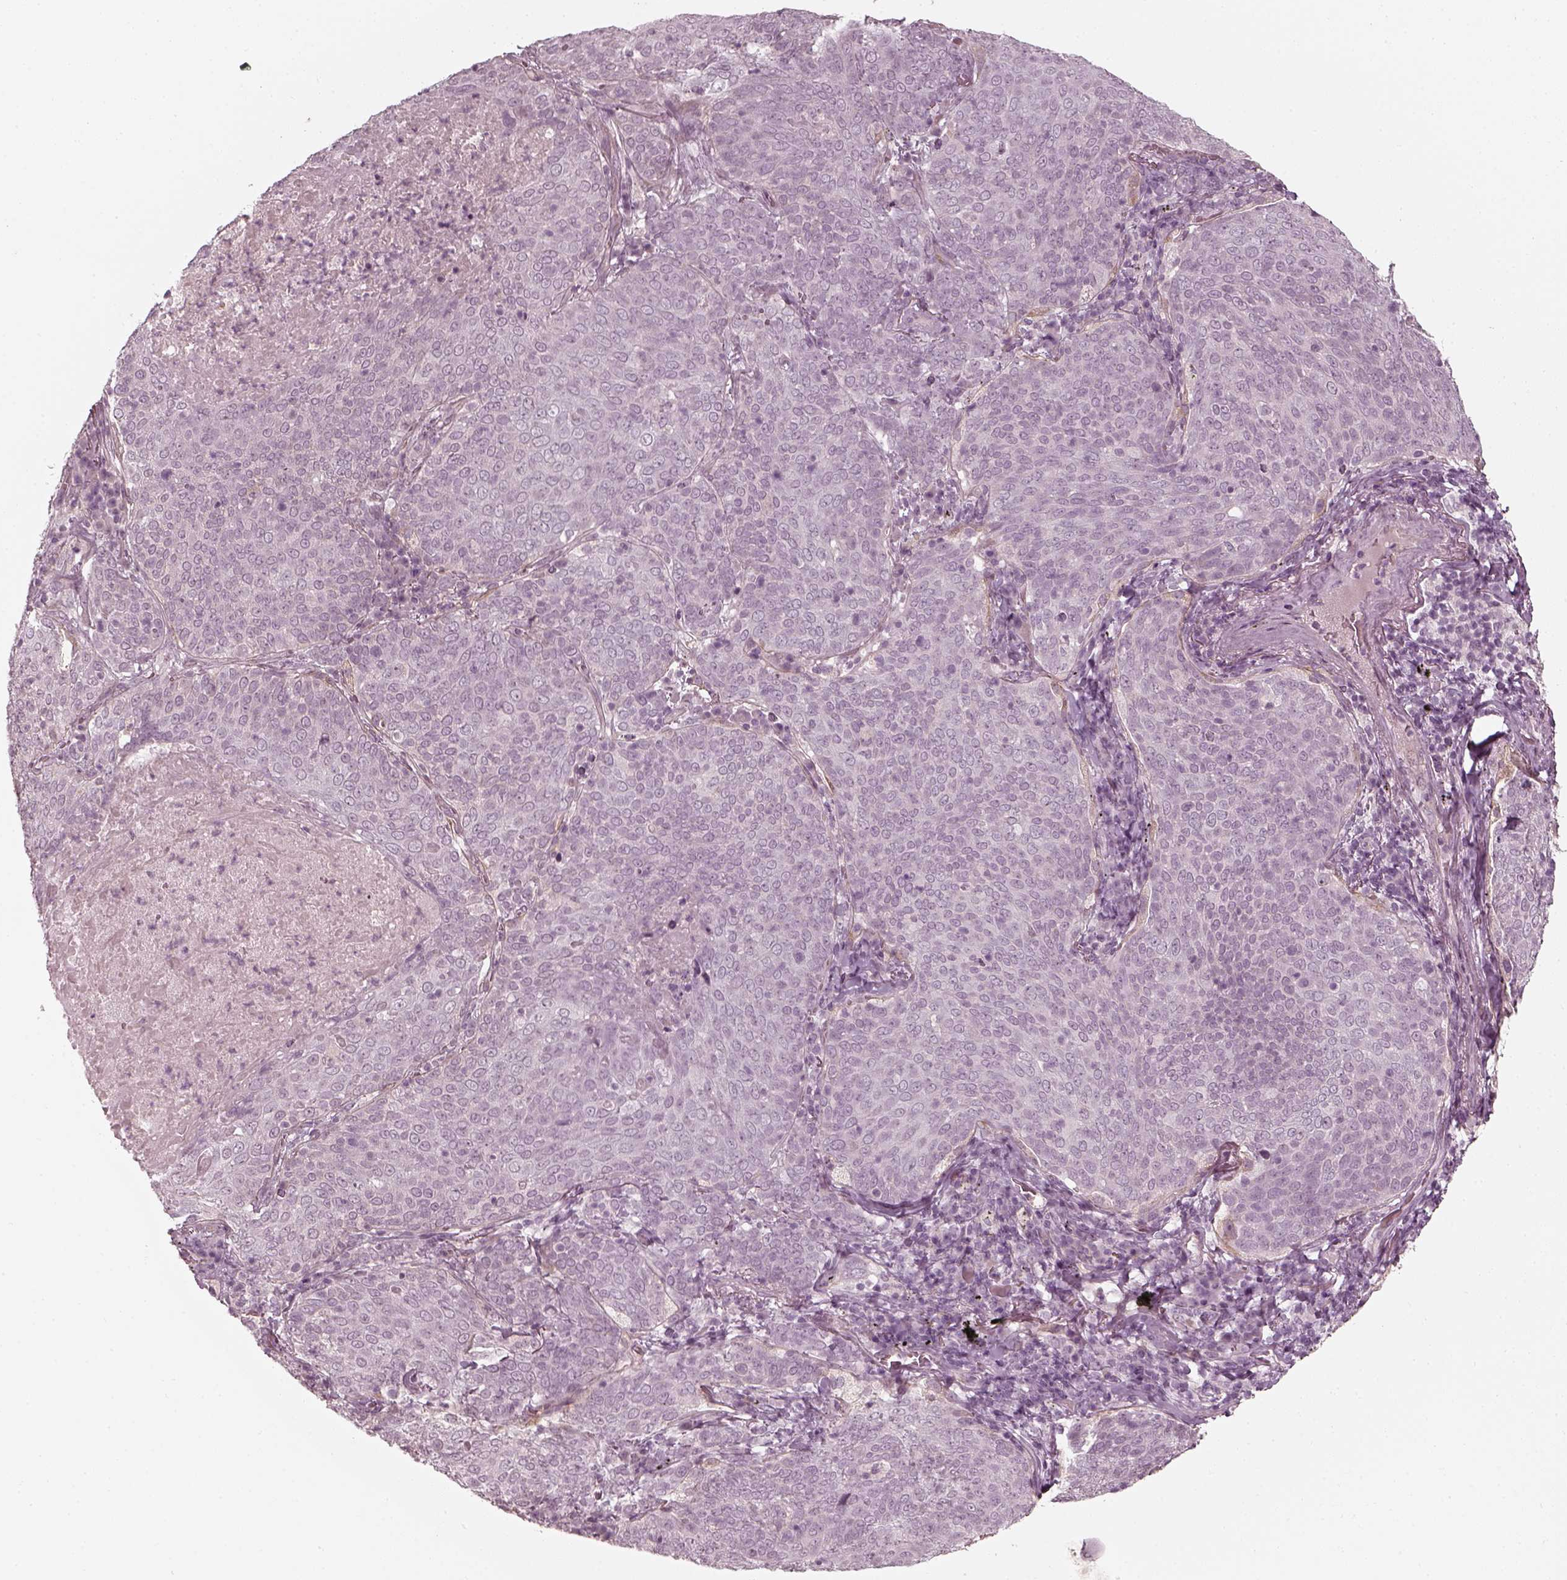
{"staining": {"intensity": "negative", "quantity": "none", "location": "none"}, "tissue": "lung cancer", "cell_type": "Tumor cells", "image_type": "cancer", "snomed": [{"axis": "morphology", "description": "Squamous cell carcinoma, NOS"}, {"axis": "topography", "description": "Lung"}], "caption": "Immunohistochemical staining of lung cancer (squamous cell carcinoma) exhibits no significant expression in tumor cells.", "gene": "LAMB2", "patient": {"sex": "male", "age": 82}}